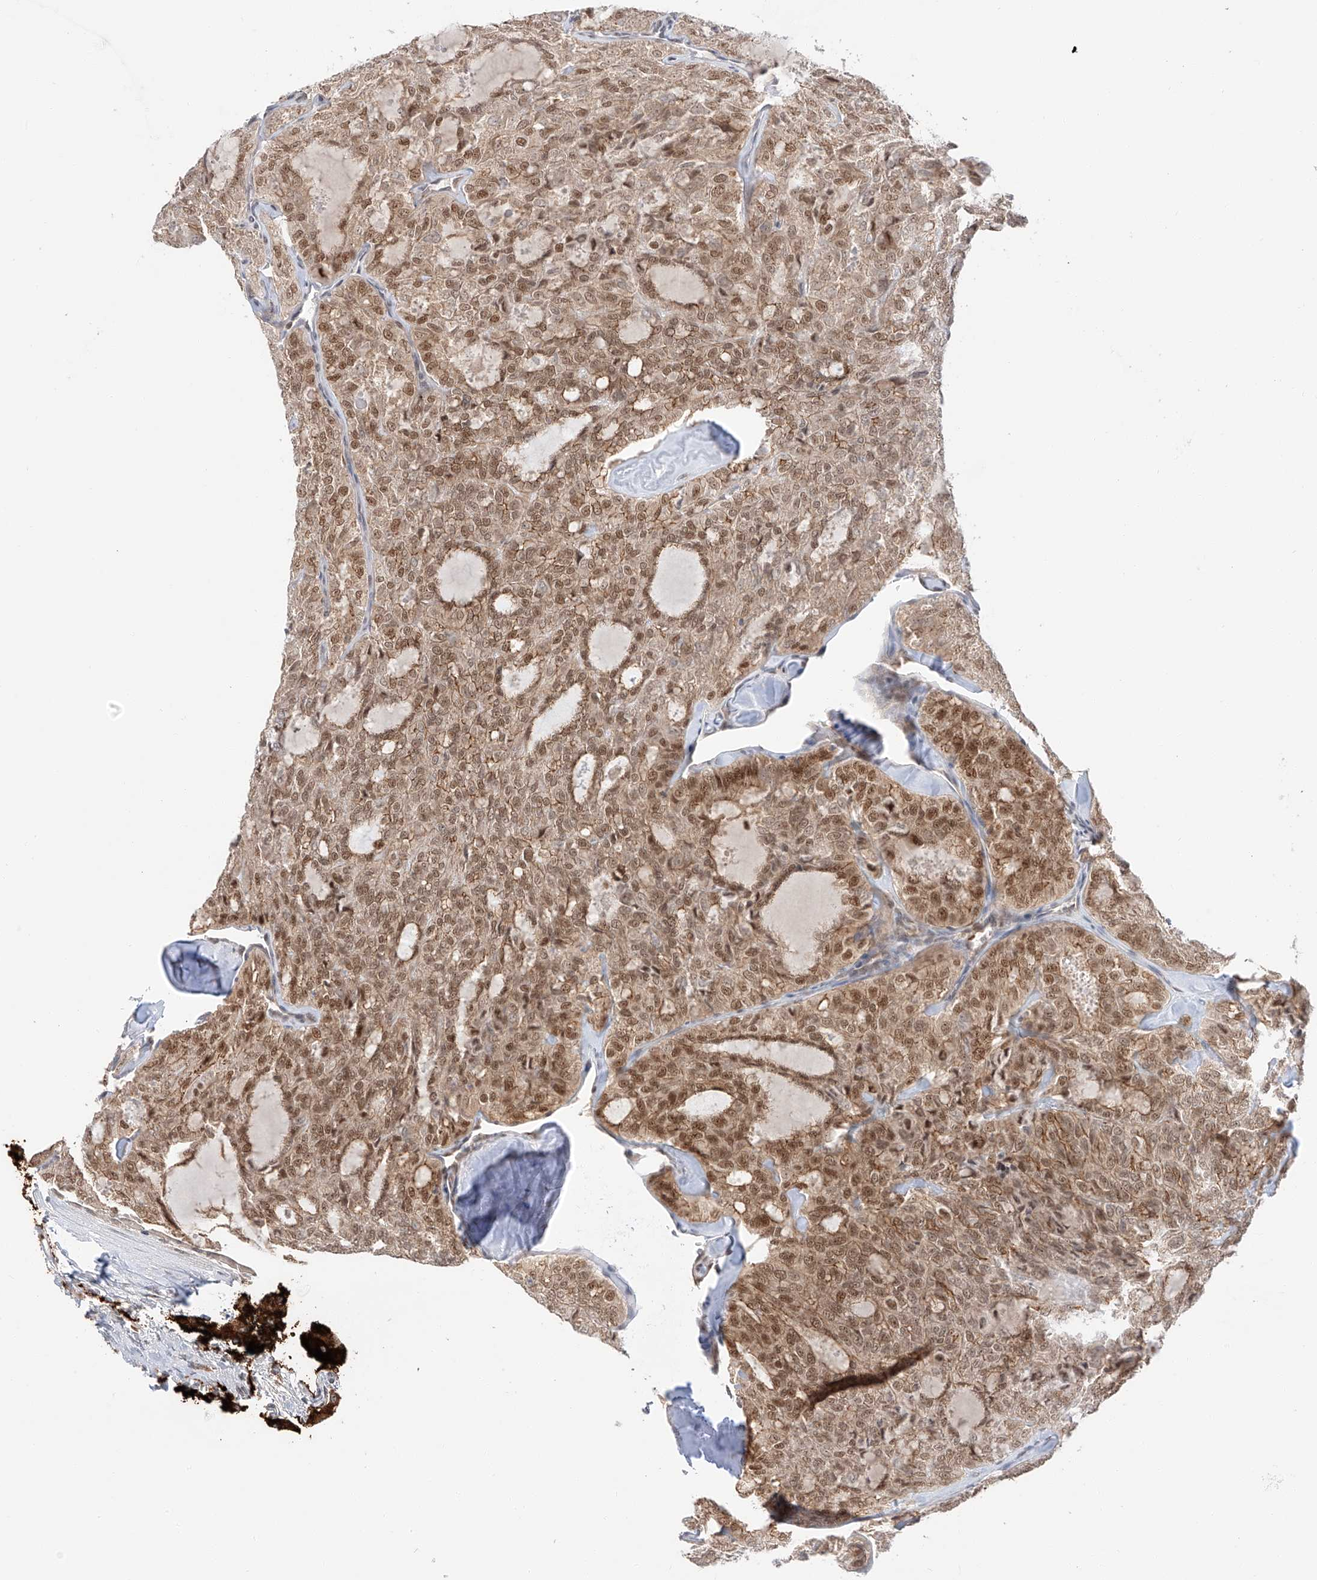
{"staining": {"intensity": "moderate", "quantity": ">75%", "location": "cytoplasmic/membranous,nuclear"}, "tissue": "thyroid cancer", "cell_type": "Tumor cells", "image_type": "cancer", "snomed": [{"axis": "morphology", "description": "Follicular adenoma carcinoma, NOS"}, {"axis": "topography", "description": "Thyroid gland"}], "caption": "The micrograph exhibits immunohistochemical staining of thyroid cancer. There is moderate cytoplasmic/membranous and nuclear staining is identified in about >75% of tumor cells. (Stains: DAB (3,3'-diaminobenzidine) in brown, nuclei in blue, Microscopy: brightfield microscopy at high magnification).", "gene": "POGK", "patient": {"sex": "male", "age": 75}}